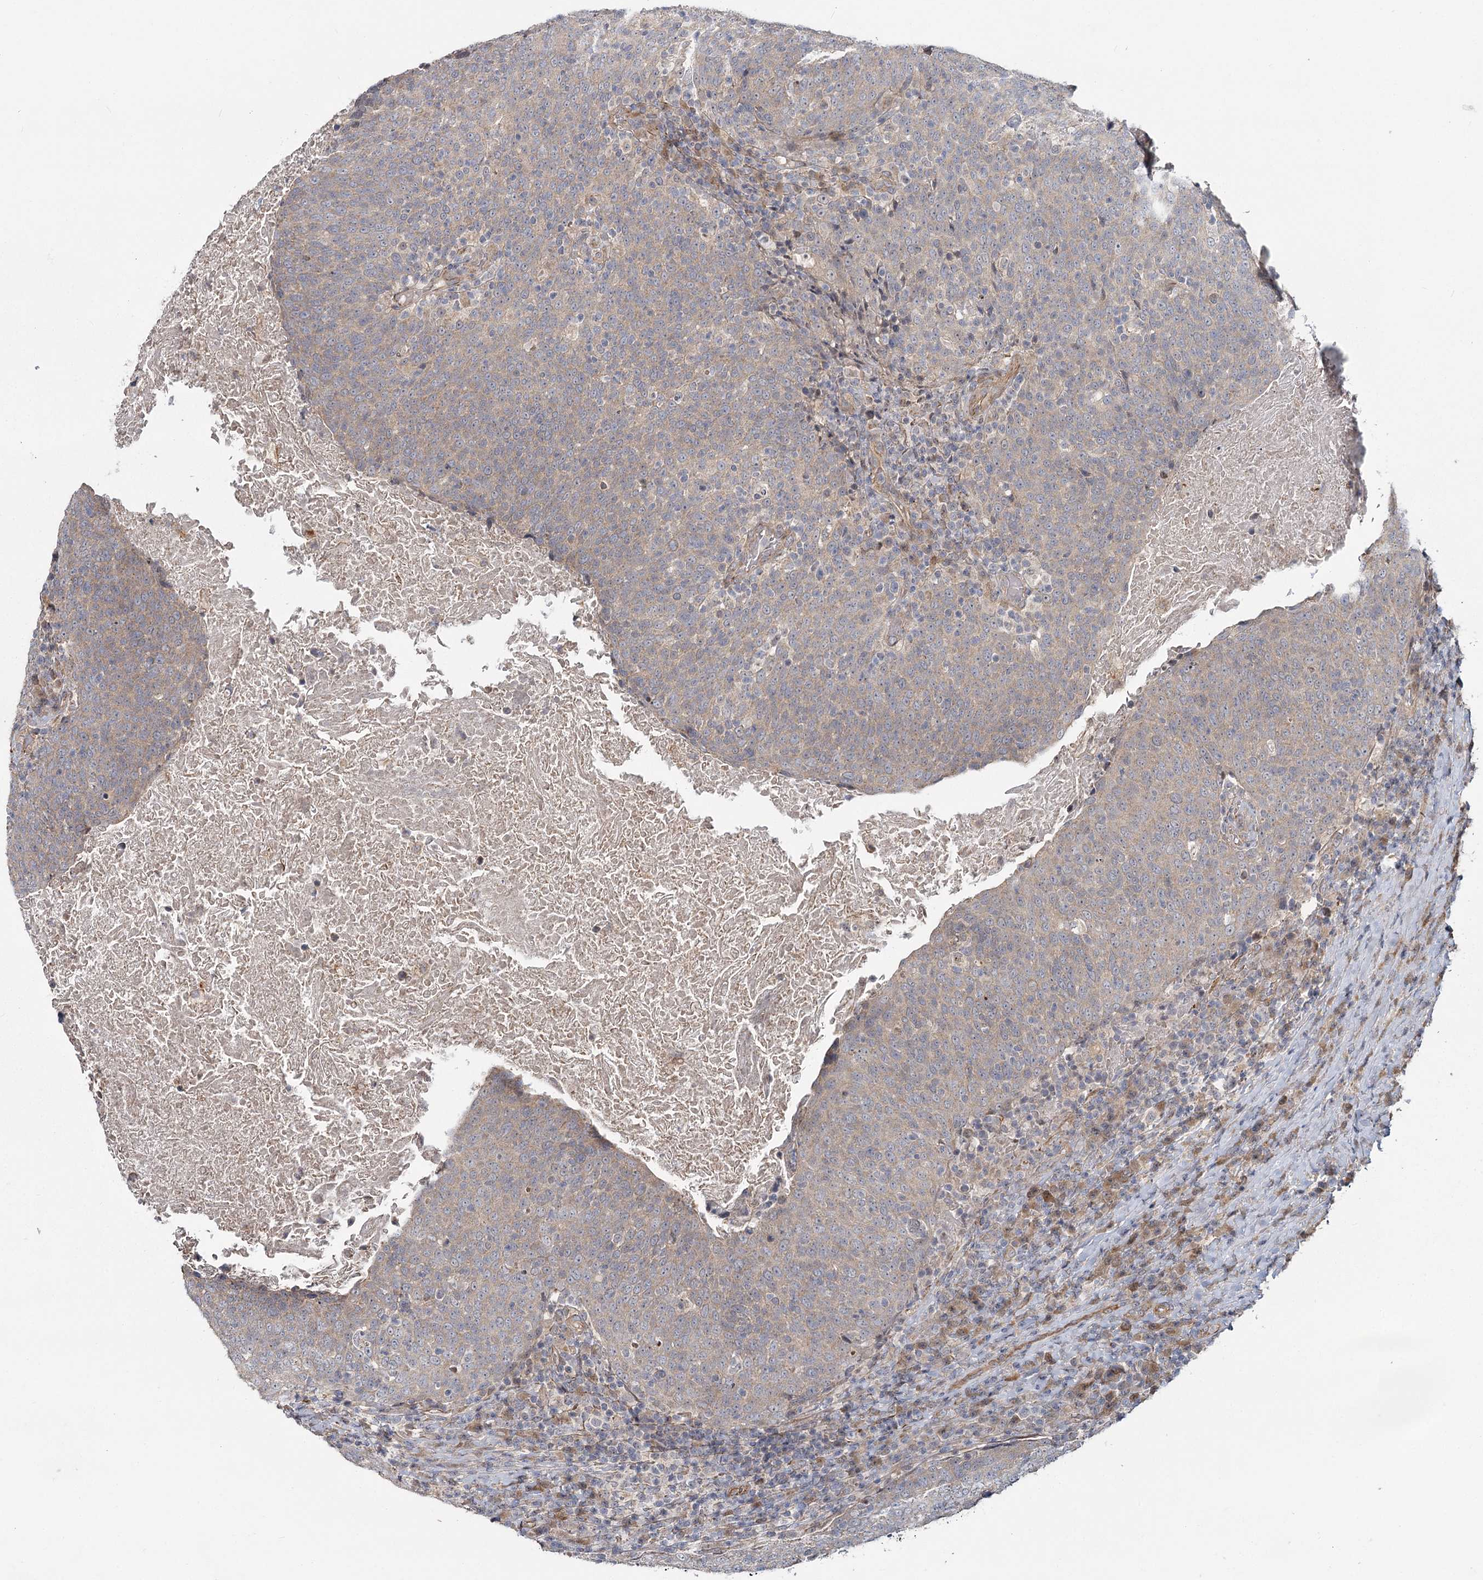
{"staining": {"intensity": "weak", "quantity": "25%-75%", "location": "cytoplasmic/membranous"}, "tissue": "head and neck cancer", "cell_type": "Tumor cells", "image_type": "cancer", "snomed": [{"axis": "morphology", "description": "Squamous cell carcinoma, NOS"}, {"axis": "morphology", "description": "Squamous cell carcinoma, metastatic, NOS"}, {"axis": "topography", "description": "Lymph node"}, {"axis": "topography", "description": "Head-Neck"}], "caption": "Immunohistochemical staining of head and neck squamous cell carcinoma reveals weak cytoplasmic/membranous protein expression in about 25%-75% of tumor cells.", "gene": "TBC1D9B", "patient": {"sex": "male", "age": 62}}